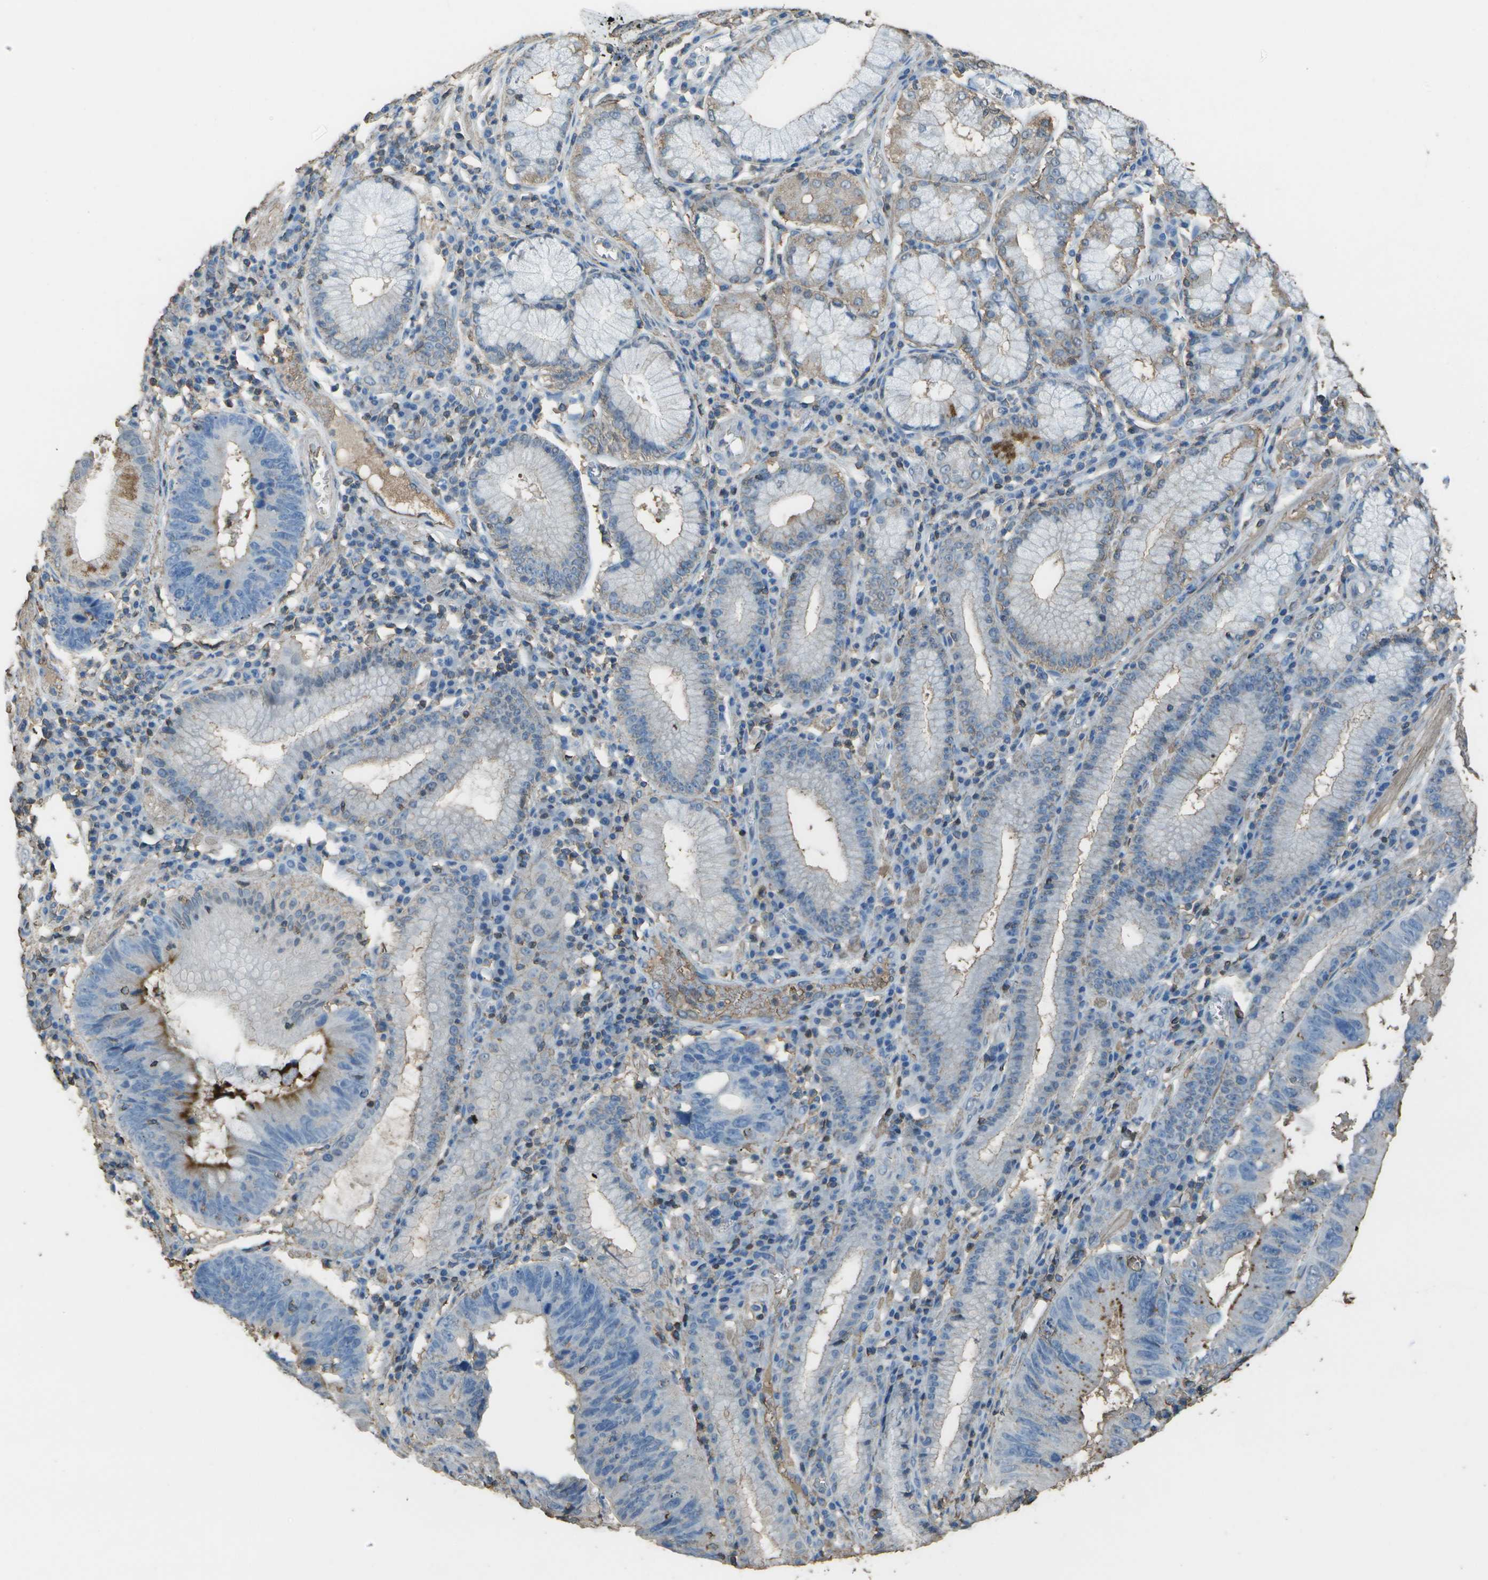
{"staining": {"intensity": "moderate", "quantity": "<25%", "location": "cytoplasmic/membranous"}, "tissue": "stomach cancer", "cell_type": "Tumor cells", "image_type": "cancer", "snomed": [{"axis": "morphology", "description": "Adenocarcinoma, NOS"}, {"axis": "topography", "description": "Stomach"}], "caption": "Adenocarcinoma (stomach) tissue demonstrates moderate cytoplasmic/membranous staining in approximately <25% of tumor cells, visualized by immunohistochemistry. (DAB IHC with brightfield microscopy, high magnification).", "gene": "CYP4F11", "patient": {"sex": "male", "age": 59}}